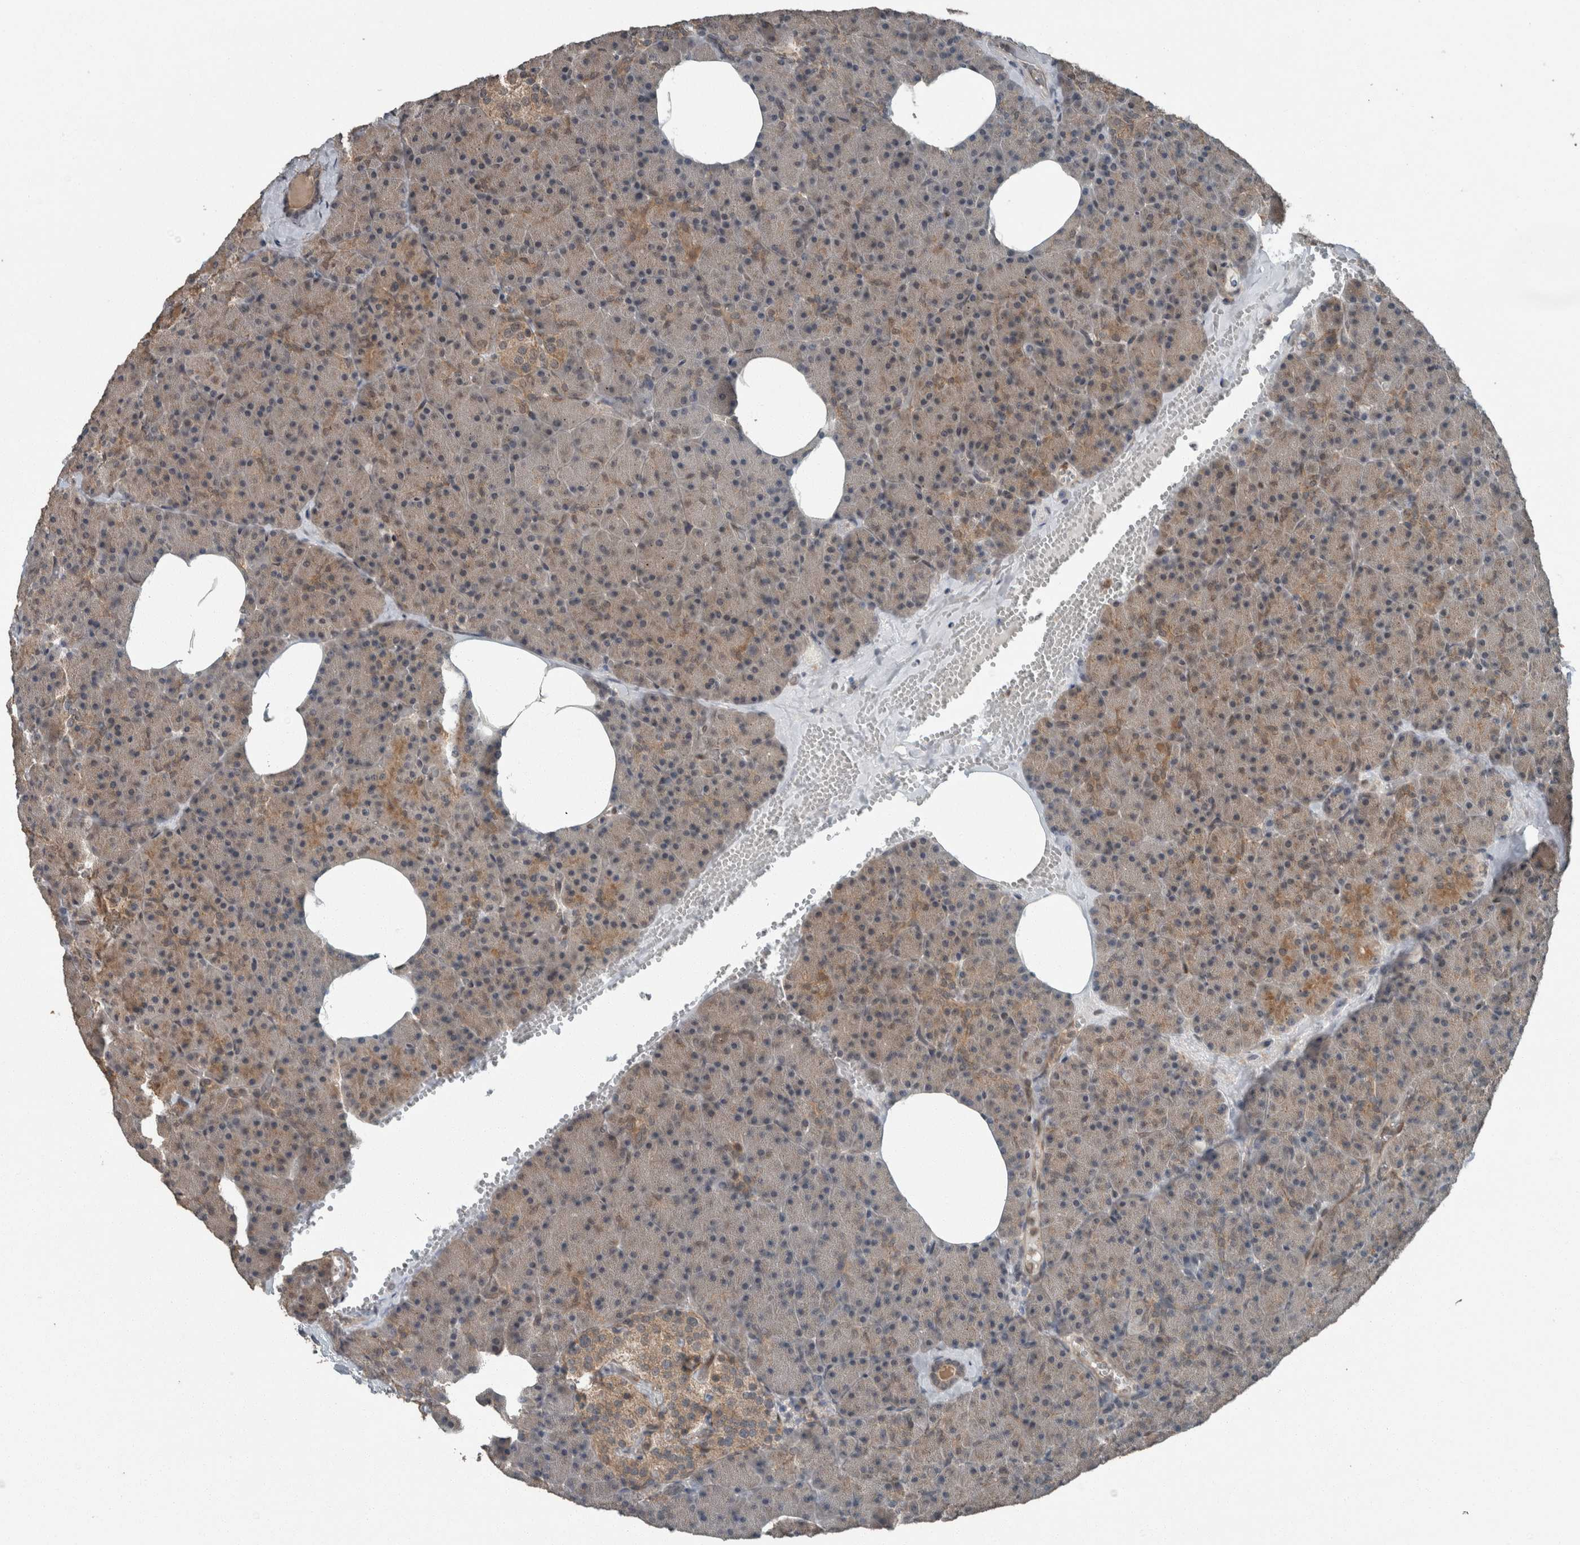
{"staining": {"intensity": "moderate", "quantity": "<25%", "location": "cytoplasmic/membranous"}, "tissue": "pancreas", "cell_type": "Exocrine glandular cells", "image_type": "normal", "snomed": [{"axis": "morphology", "description": "Normal tissue, NOS"}, {"axis": "morphology", "description": "Carcinoid, malignant, NOS"}, {"axis": "topography", "description": "Pancreas"}], "caption": "A high-resolution photomicrograph shows immunohistochemistry (IHC) staining of normal pancreas, which reveals moderate cytoplasmic/membranous positivity in about <25% of exocrine glandular cells.", "gene": "MYO1E", "patient": {"sex": "female", "age": 35}}